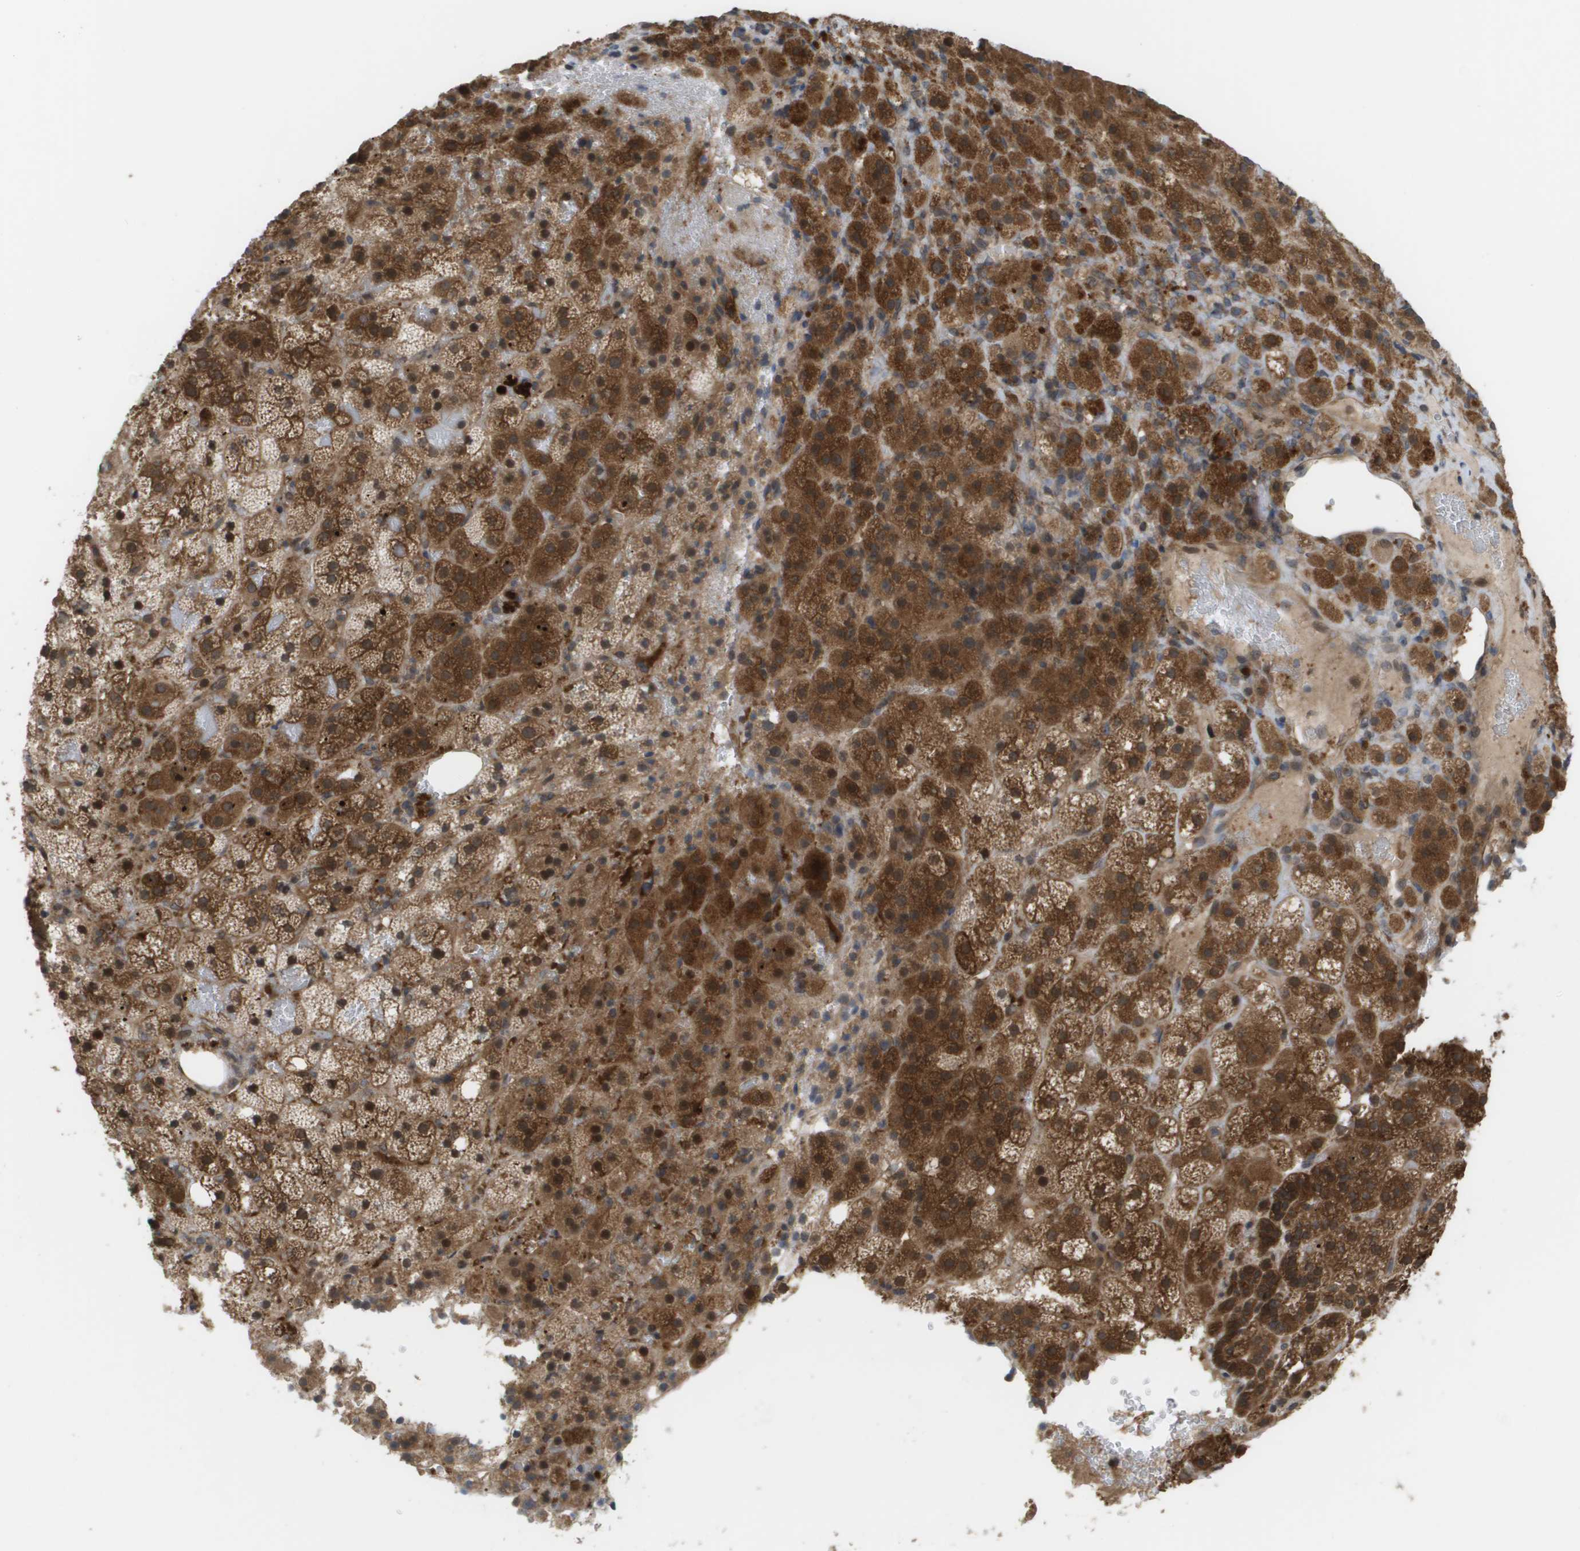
{"staining": {"intensity": "moderate", "quantity": ">75%", "location": "cytoplasmic/membranous,nuclear"}, "tissue": "adrenal gland", "cell_type": "Glandular cells", "image_type": "normal", "snomed": [{"axis": "morphology", "description": "Normal tissue, NOS"}, {"axis": "topography", "description": "Adrenal gland"}], "caption": "The immunohistochemical stain shows moderate cytoplasmic/membranous,nuclear expression in glandular cells of normal adrenal gland.", "gene": "CTPS2", "patient": {"sex": "female", "age": 59}}